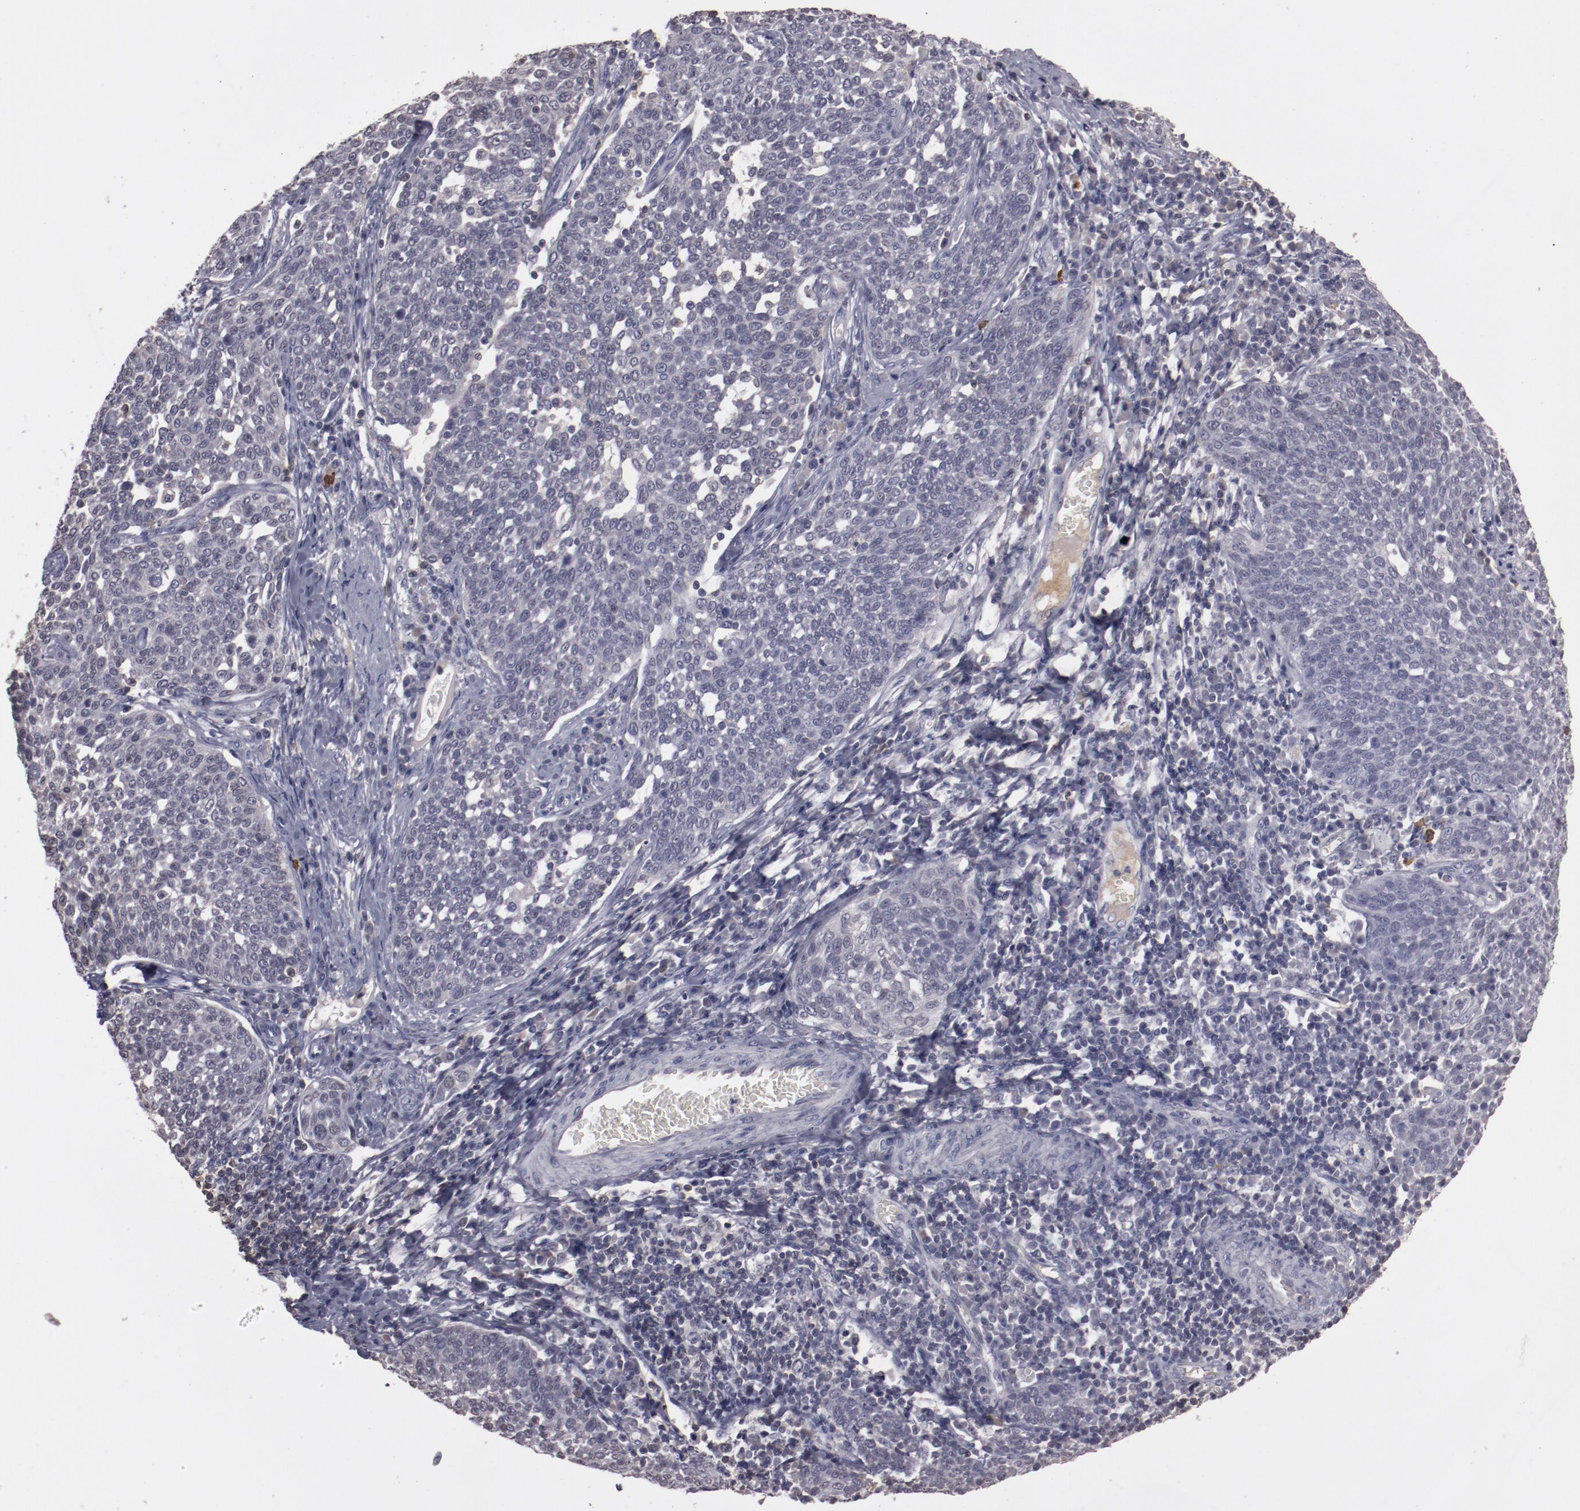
{"staining": {"intensity": "negative", "quantity": "none", "location": "none"}, "tissue": "cervical cancer", "cell_type": "Tumor cells", "image_type": "cancer", "snomed": [{"axis": "morphology", "description": "Squamous cell carcinoma, NOS"}, {"axis": "topography", "description": "Cervix"}], "caption": "This micrograph is of cervical cancer stained with IHC to label a protein in brown with the nuclei are counter-stained blue. There is no positivity in tumor cells.", "gene": "MBL2", "patient": {"sex": "female", "age": 34}}